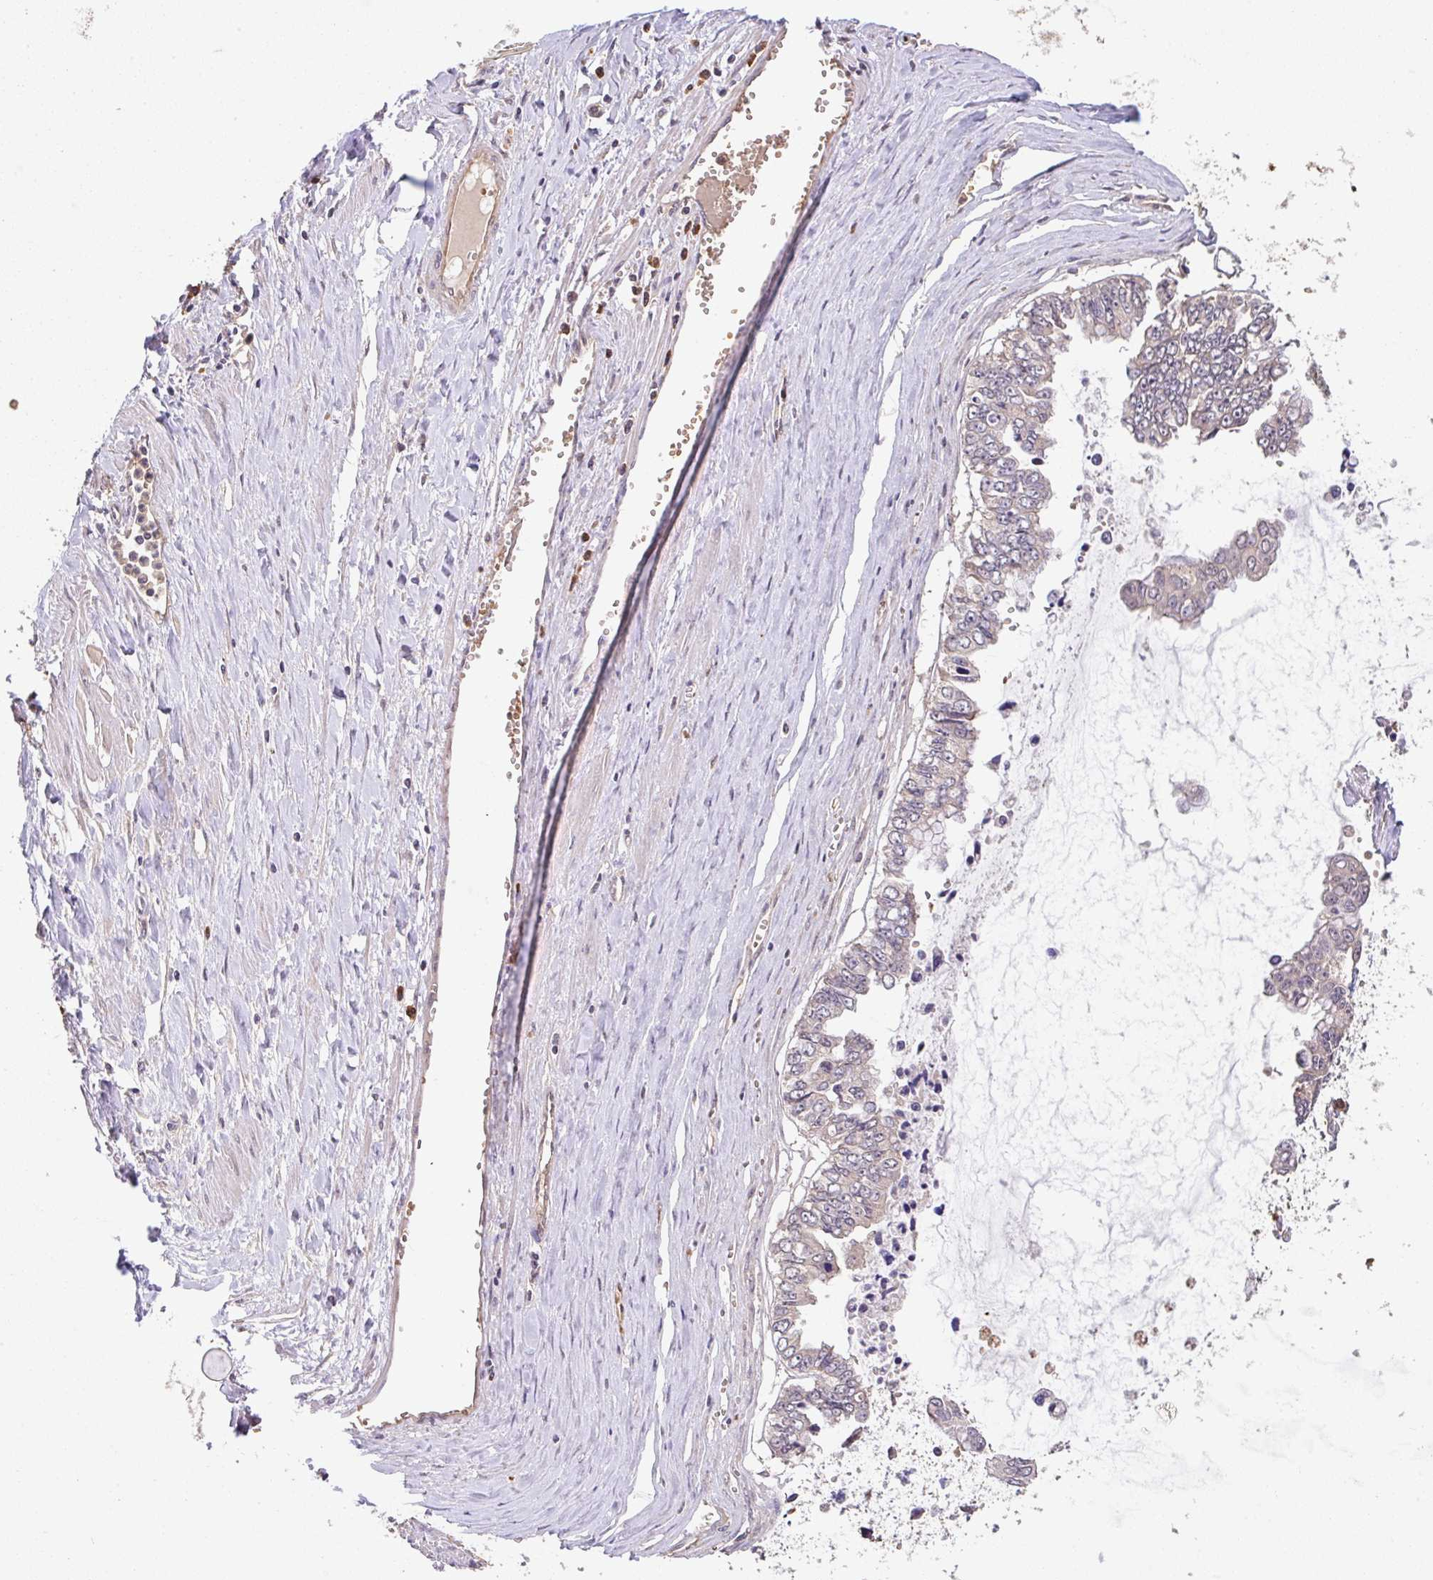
{"staining": {"intensity": "negative", "quantity": "none", "location": "none"}, "tissue": "ovarian cancer", "cell_type": "Tumor cells", "image_type": "cancer", "snomed": [{"axis": "morphology", "description": "Cystadenocarcinoma, mucinous, NOS"}, {"axis": "topography", "description": "Ovary"}], "caption": "Ovarian mucinous cystadenocarcinoma was stained to show a protein in brown. There is no significant expression in tumor cells.", "gene": "C1QTNF9B", "patient": {"sex": "female", "age": 72}}